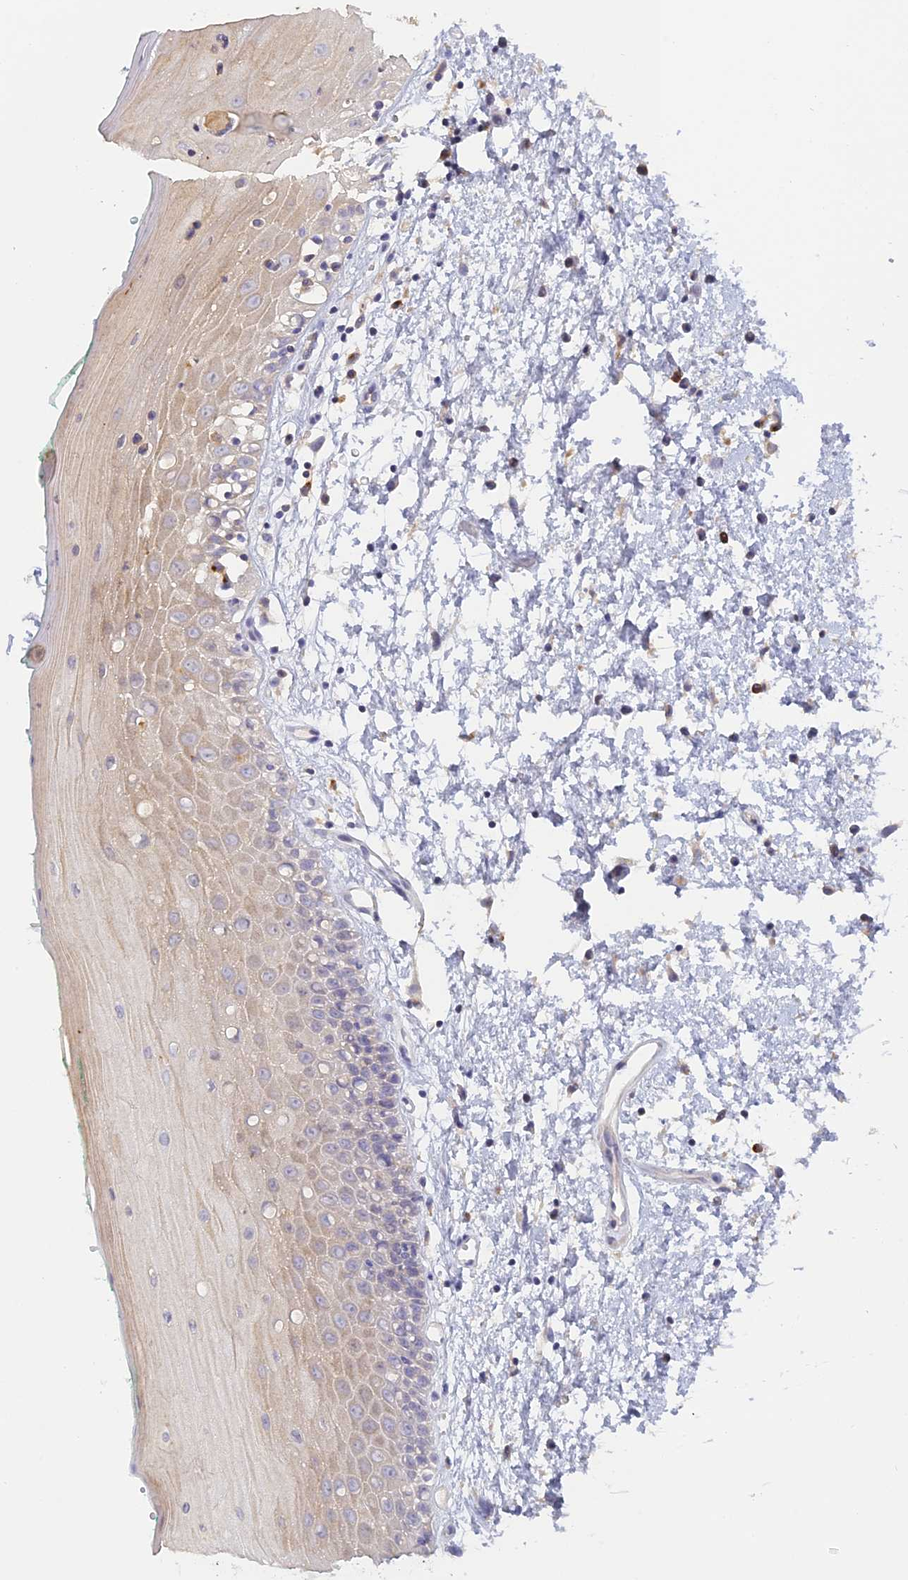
{"staining": {"intensity": "weak", "quantity": "25%-75%", "location": "cytoplasmic/membranous"}, "tissue": "oral mucosa", "cell_type": "Squamous epithelial cells", "image_type": "normal", "snomed": [{"axis": "morphology", "description": "Normal tissue, NOS"}, {"axis": "topography", "description": "Oral tissue"}], "caption": "Protein analysis of normal oral mucosa demonstrates weak cytoplasmic/membranous positivity in about 25%-75% of squamous epithelial cells. (brown staining indicates protein expression, while blue staining denotes nuclei).", "gene": "SFT2D2", "patient": {"sex": "female", "age": 70}}